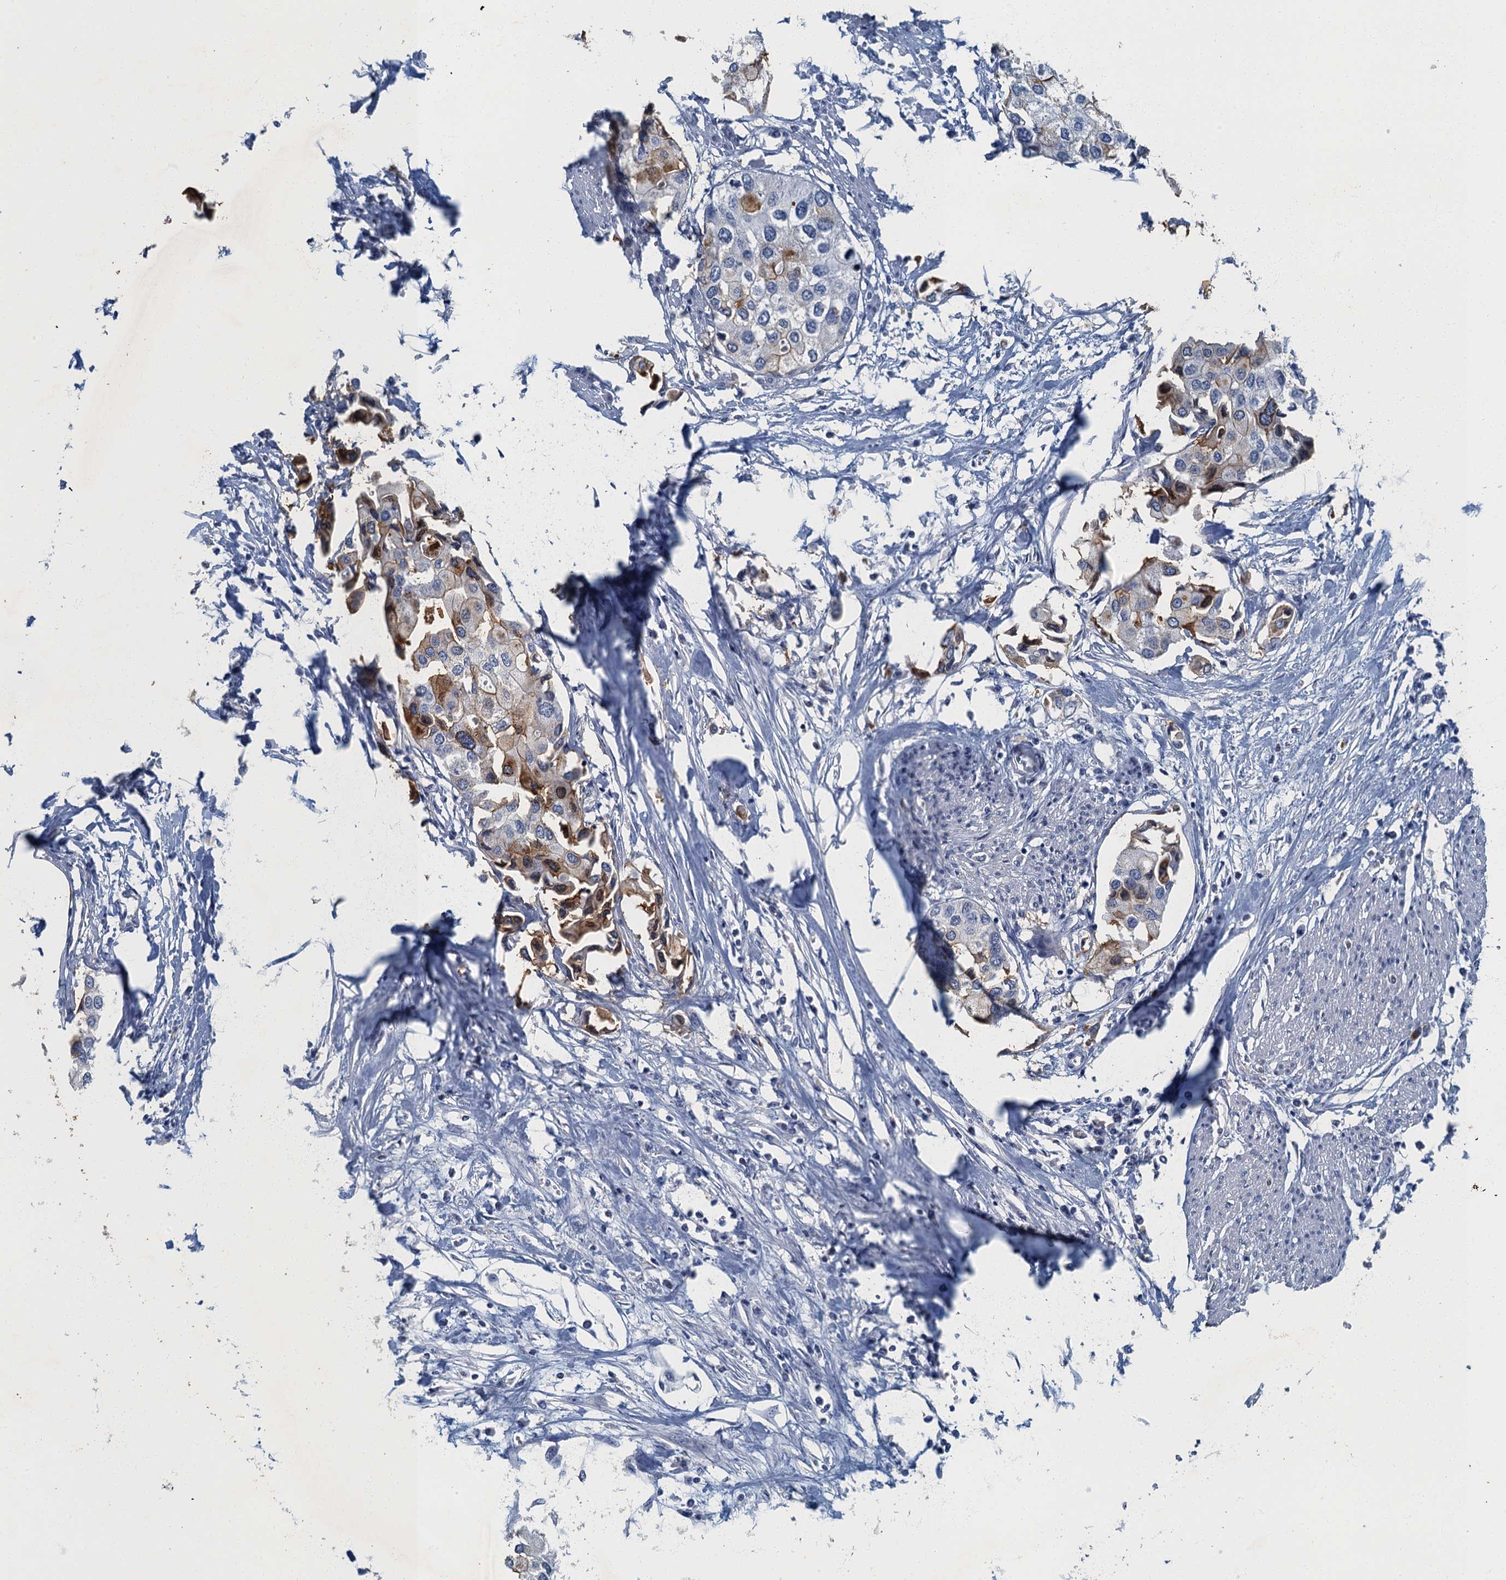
{"staining": {"intensity": "moderate", "quantity": "<25%", "location": "cytoplasmic/membranous"}, "tissue": "urothelial cancer", "cell_type": "Tumor cells", "image_type": "cancer", "snomed": [{"axis": "morphology", "description": "Urothelial carcinoma, High grade"}, {"axis": "topography", "description": "Urinary bladder"}], "caption": "Tumor cells reveal moderate cytoplasmic/membranous staining in about <25% of cells in urothelial cancer. Using DAB (brown) and hematoxylin (blue) stains, captured at high magnification using brightfield microscopy.", "gene": "GADL1", "patient": {"sex": "male", "age": 64}}